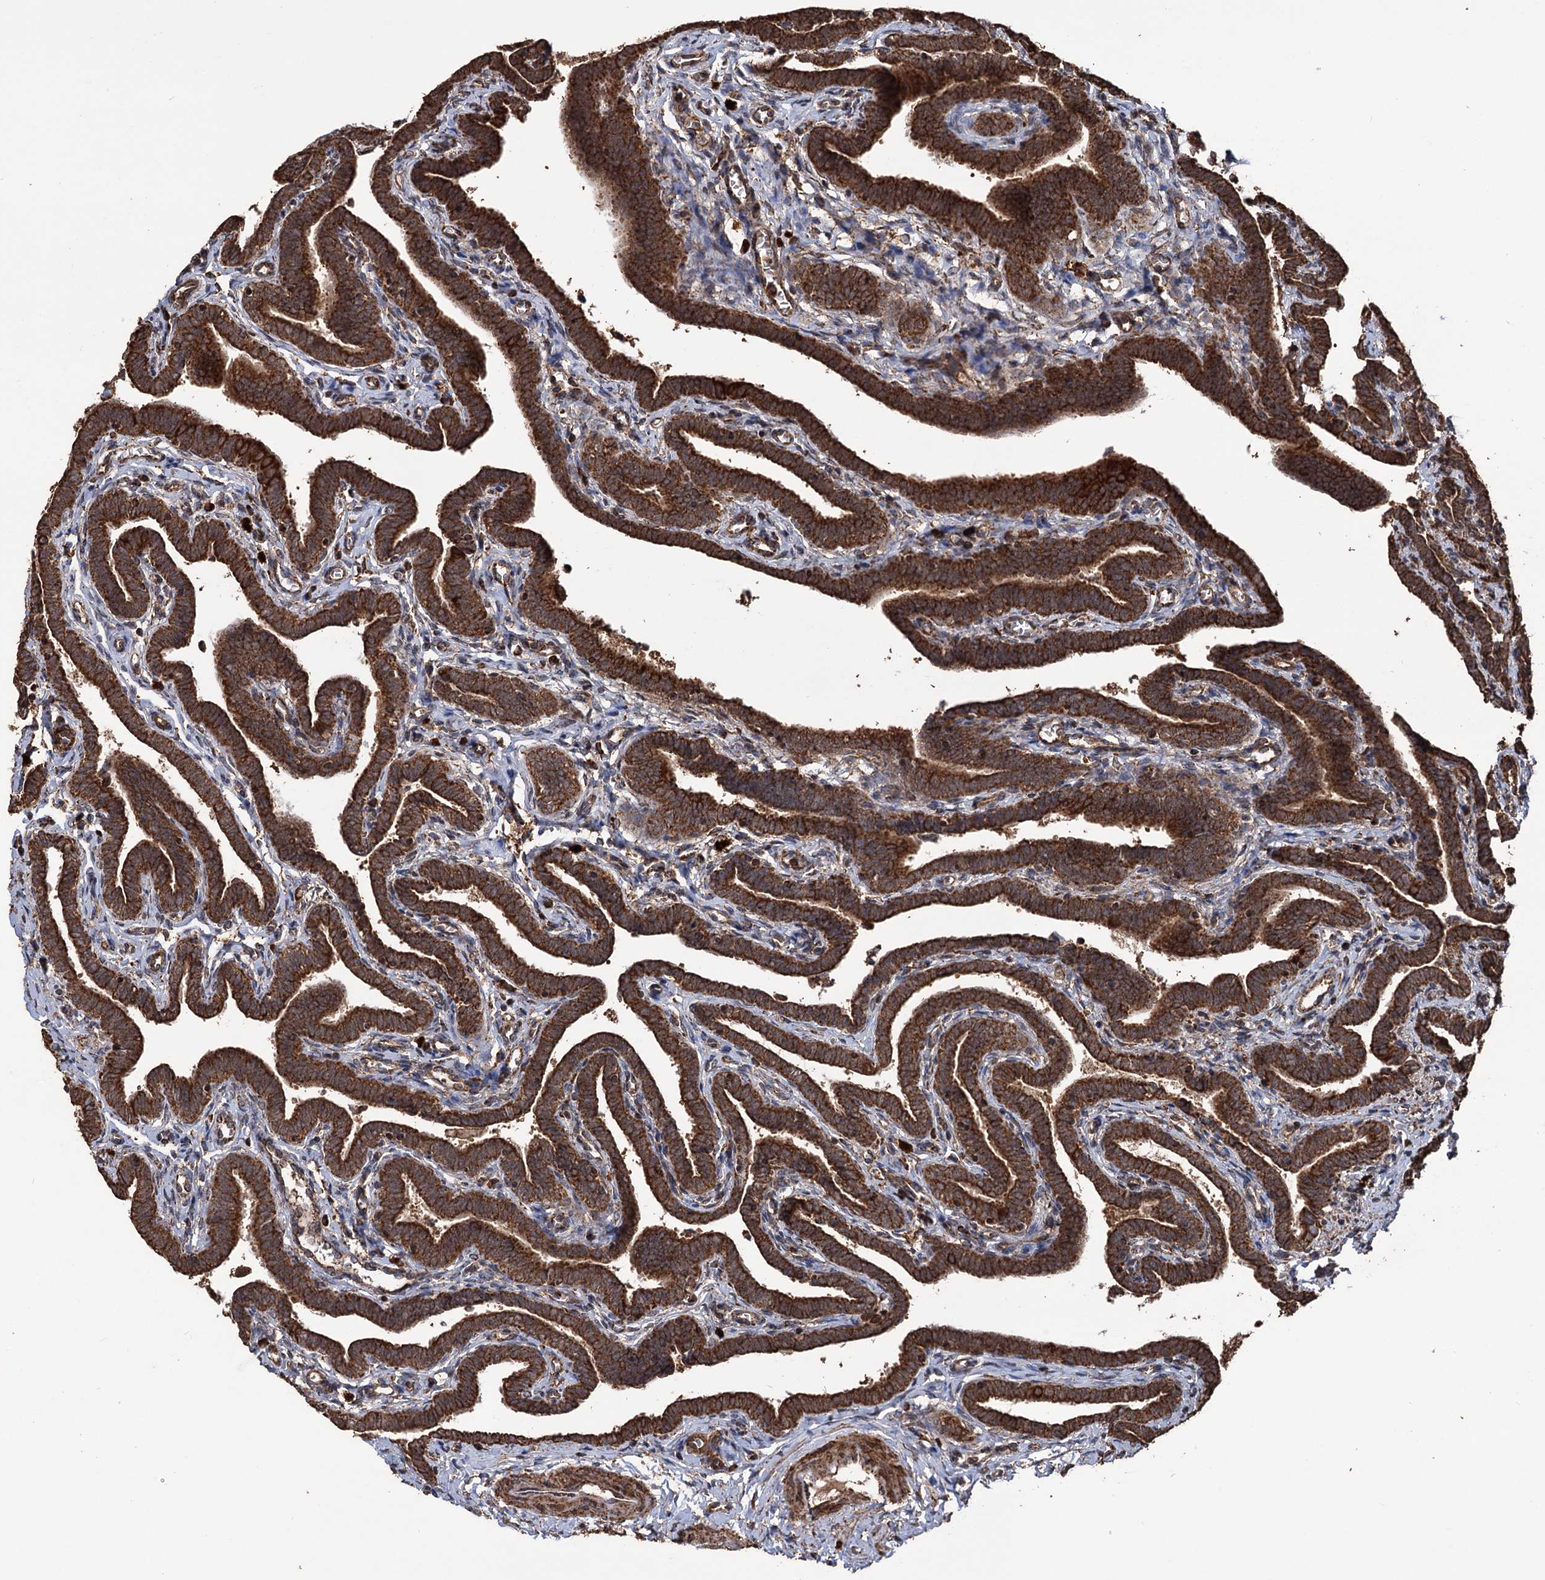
{"staining": {"intensity": "strong", "quantity": ">75%", "location": "cytoplasmic/membranous"}, "tissue": "fallopian tube", "cell_type": "Glandular cells", "image_type": "normal", "snomed": [{"axis": "morphology", "description": "Normal tissue, NOS"}, {"axis": "topography", "description": "Fallopian tube"}], "caption": "Immunohistochemical staining of benign fallopian tube demonstrates strong cytoplasmic/membranous protein staining in about >75% of glandular cells. The protein of interest is shown in brown color, while the nuclei are stained blue.", "gene": "IPO4", "patient": {"sex": "female", "age": 36}}